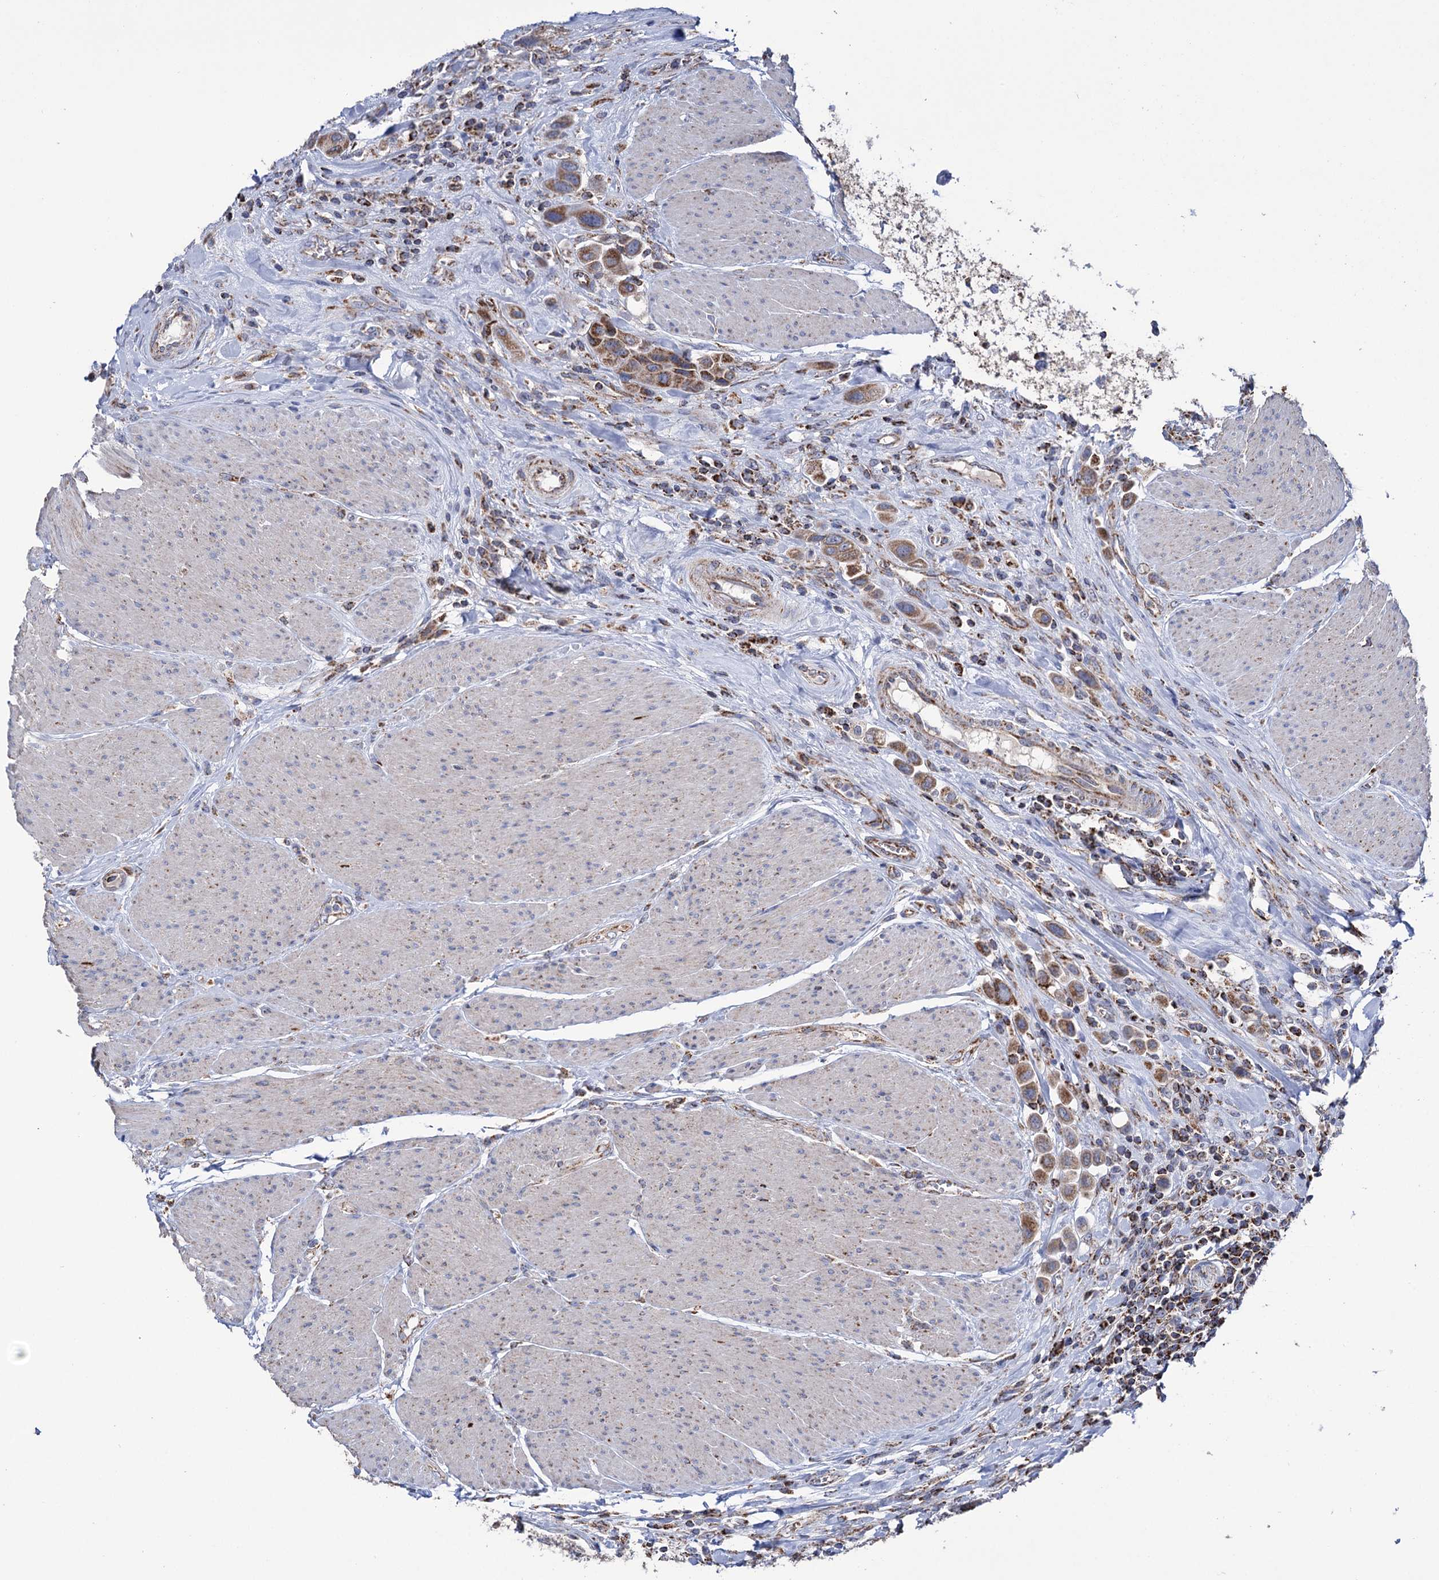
{"staining": {"intensity": "moderate", "quantity": ">75%", "location": "cytoplasmic/membranous"}, "tissue": "urothelial cancer", "cell_type": "Tumor cells", "image_type": "cancer", "snomed": [{"axis": "morphology", "description": "Urothelial carcinoma, High grade"}, {"axis": "topography", "description": "Urinary bladder"}], "caption": "The photomicrograph exhibits a brown stain indicating the presence of a protein in the cytoplasmic/membranous of tumor cells in urothelial cancer.", "gene": "ABHD10", "patient": {"sex": "male", "age": 50}}